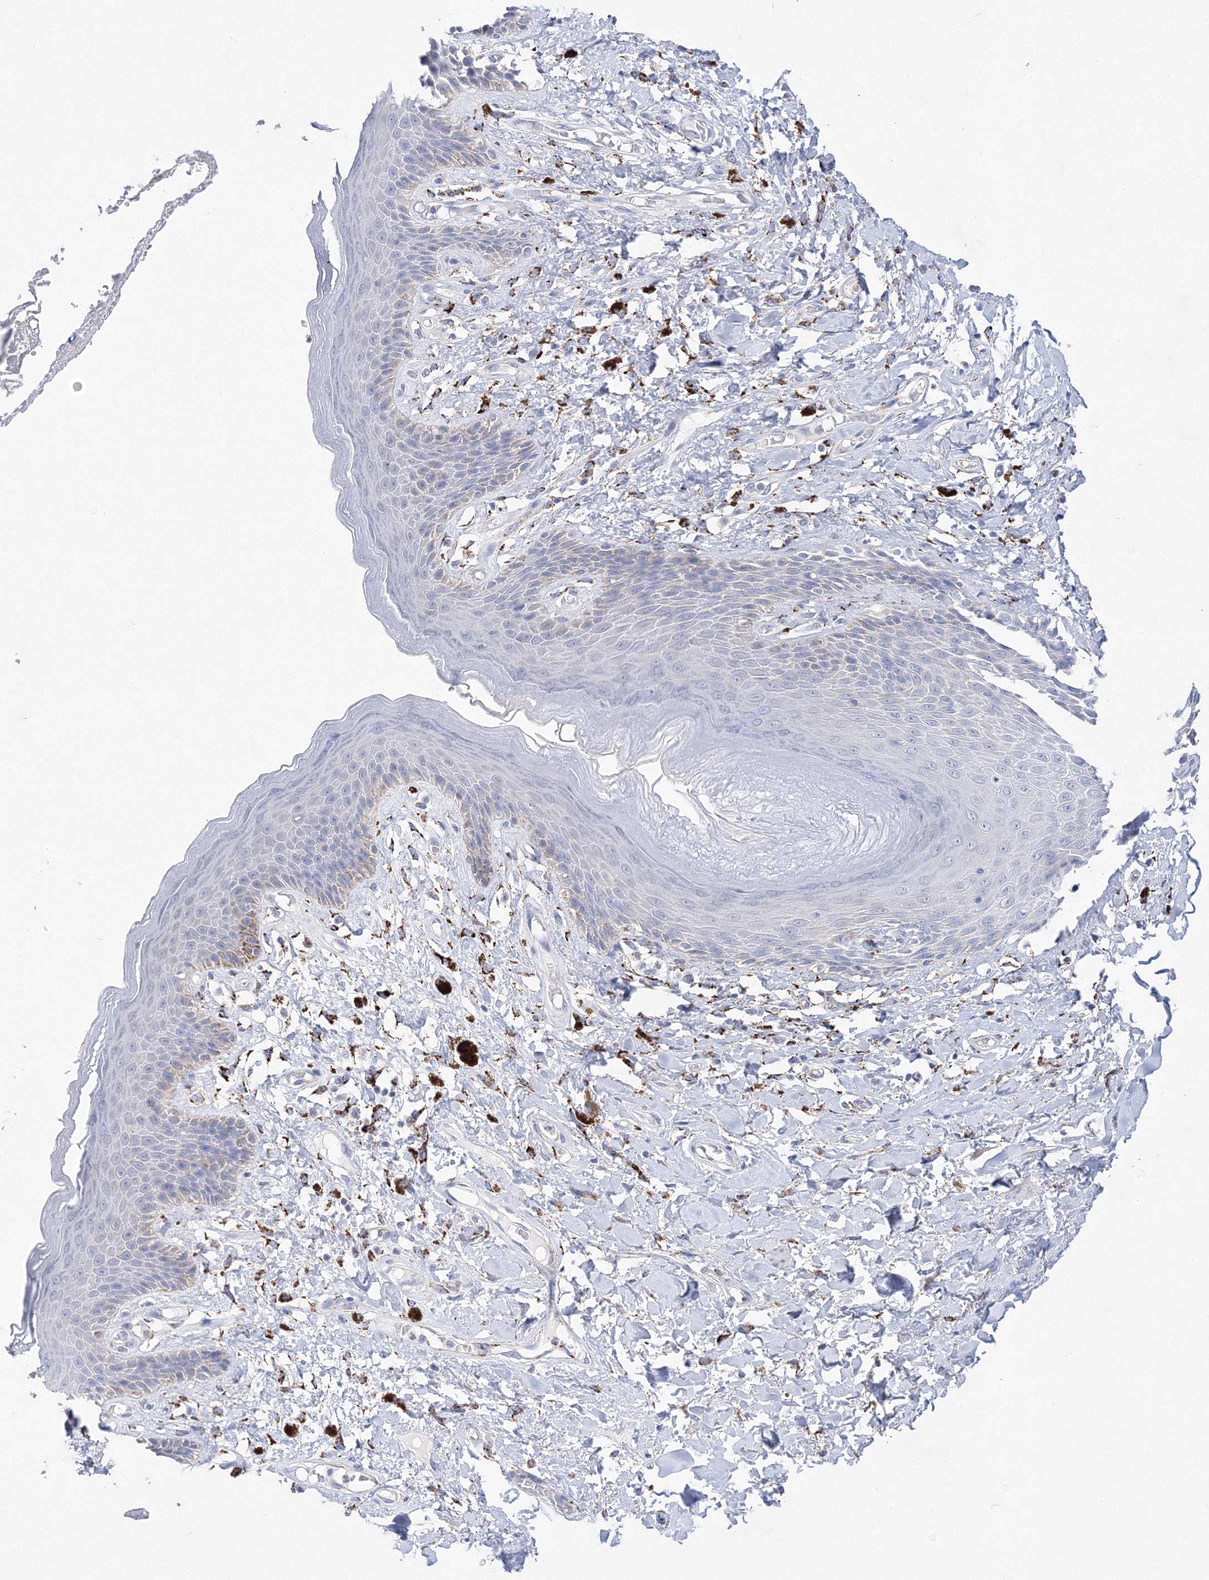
{"staining": {"intensity": "strong", "quantity": "25%-75%", "location": "cytoplasmic/membranous"}, "tissue": "skin", "cell_type": "Epidermal cells", "image_type": "normal", "snomed": [{"axis": "morphology", "description": "Normal tissue, NOS"}, {"axis": "topography", "description": "Anal"}], "caption": "A brown stain shows strong cytoplasmic/membranous staining of a protein in epidermal cells of unremarkable skin. (IHC, brightfield microscopy, high magnification).", "gene": "MERTK", "patient": {"sex": "female", "age": 78}}